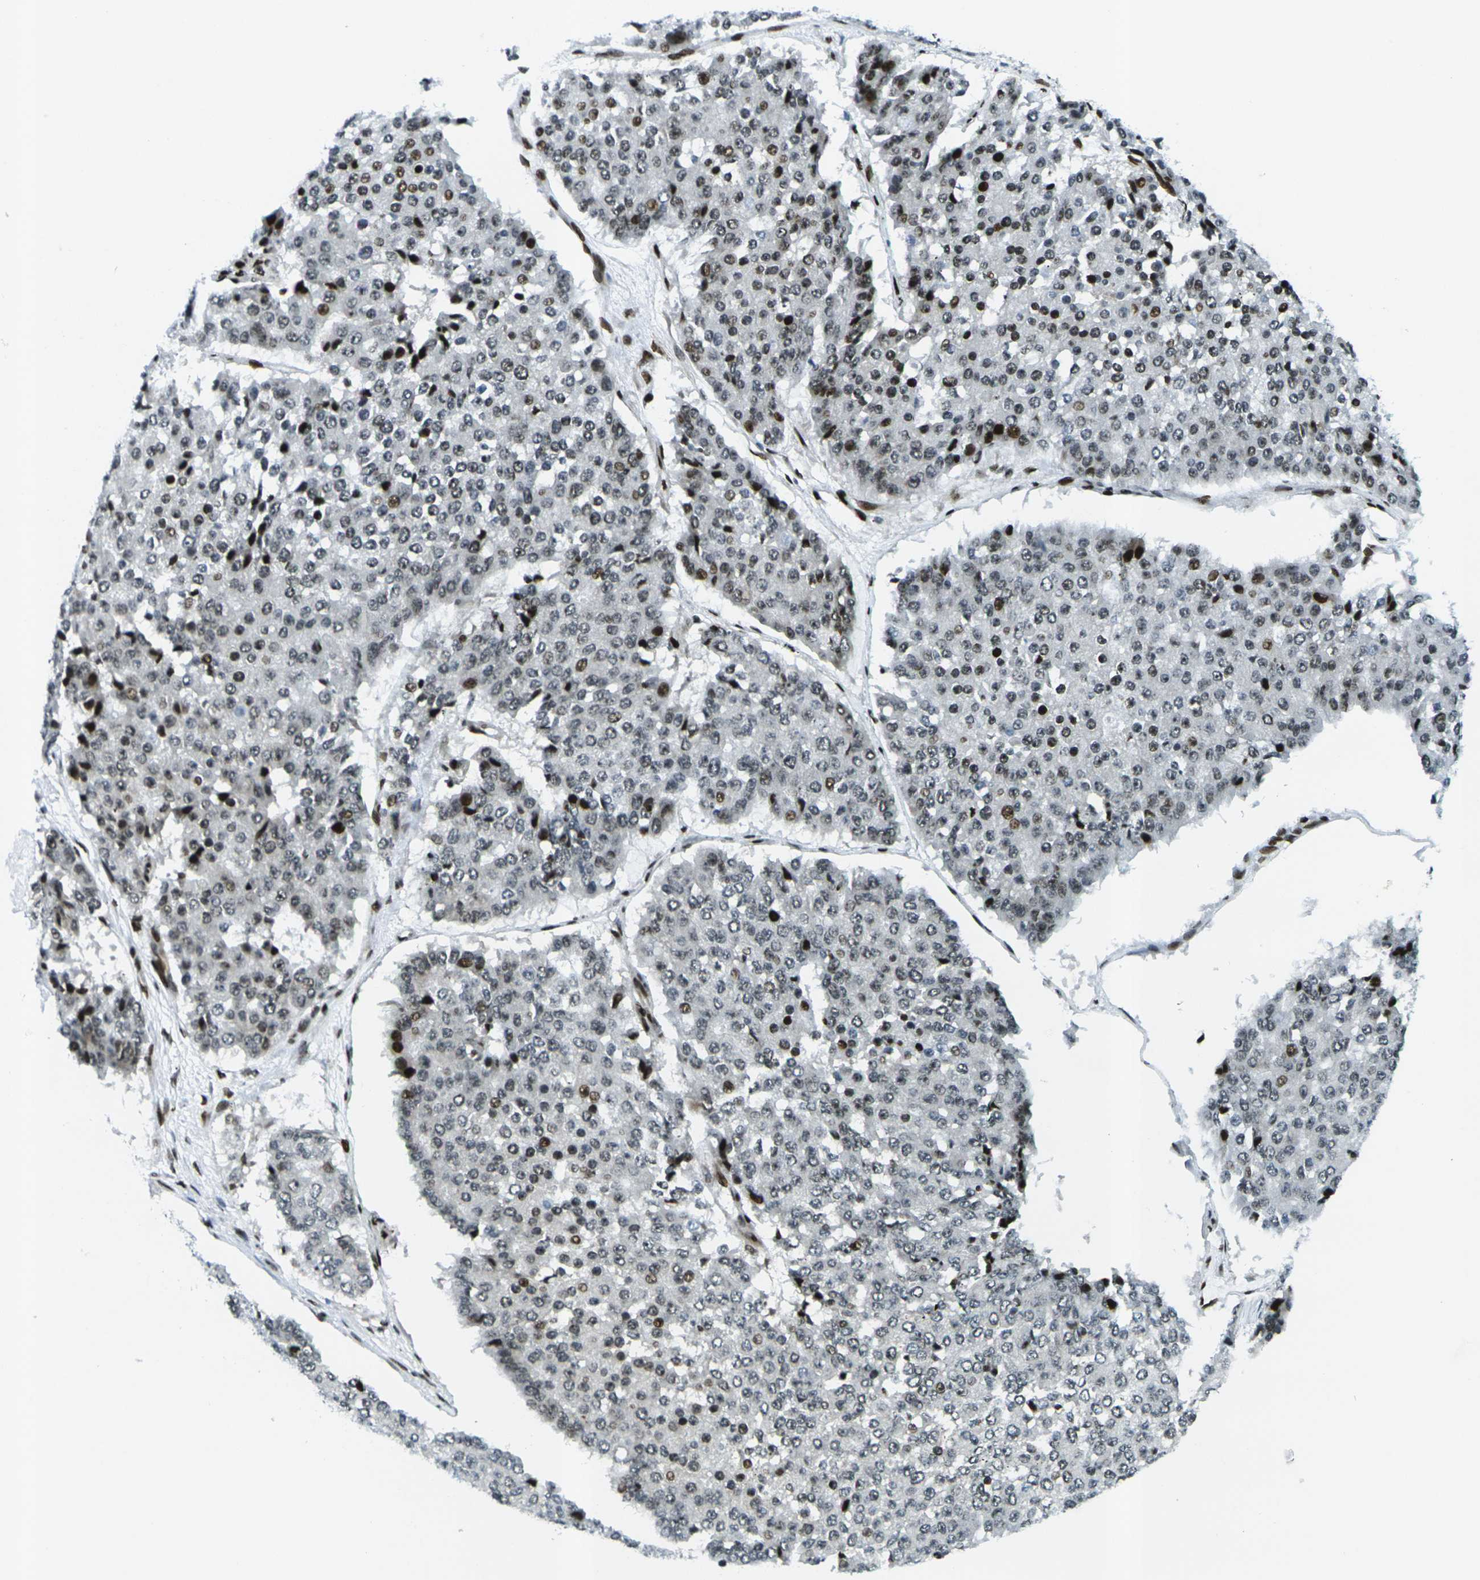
{"staining": {"intensity": "moderate", "quantity": "25%-75%", "location": "nuclear"}, "tissue": "pancreatic cancer", "cell_type": "Tumor cells", "image_type": "cancer", "snomed": [{"axis": "morphology", "description": "Adenocarcinoma, NOS"}, {"axis": "topography", "description": "Pancreas"}], "caption": "Protein expression analysis of human pancreatic cancer (adenocarcinoma) reveals moderate nuclear positivity in about 25%-75% of tumor cells.", "gene": "H3-3A", "patient": {"sex": "male", "age": 50}}